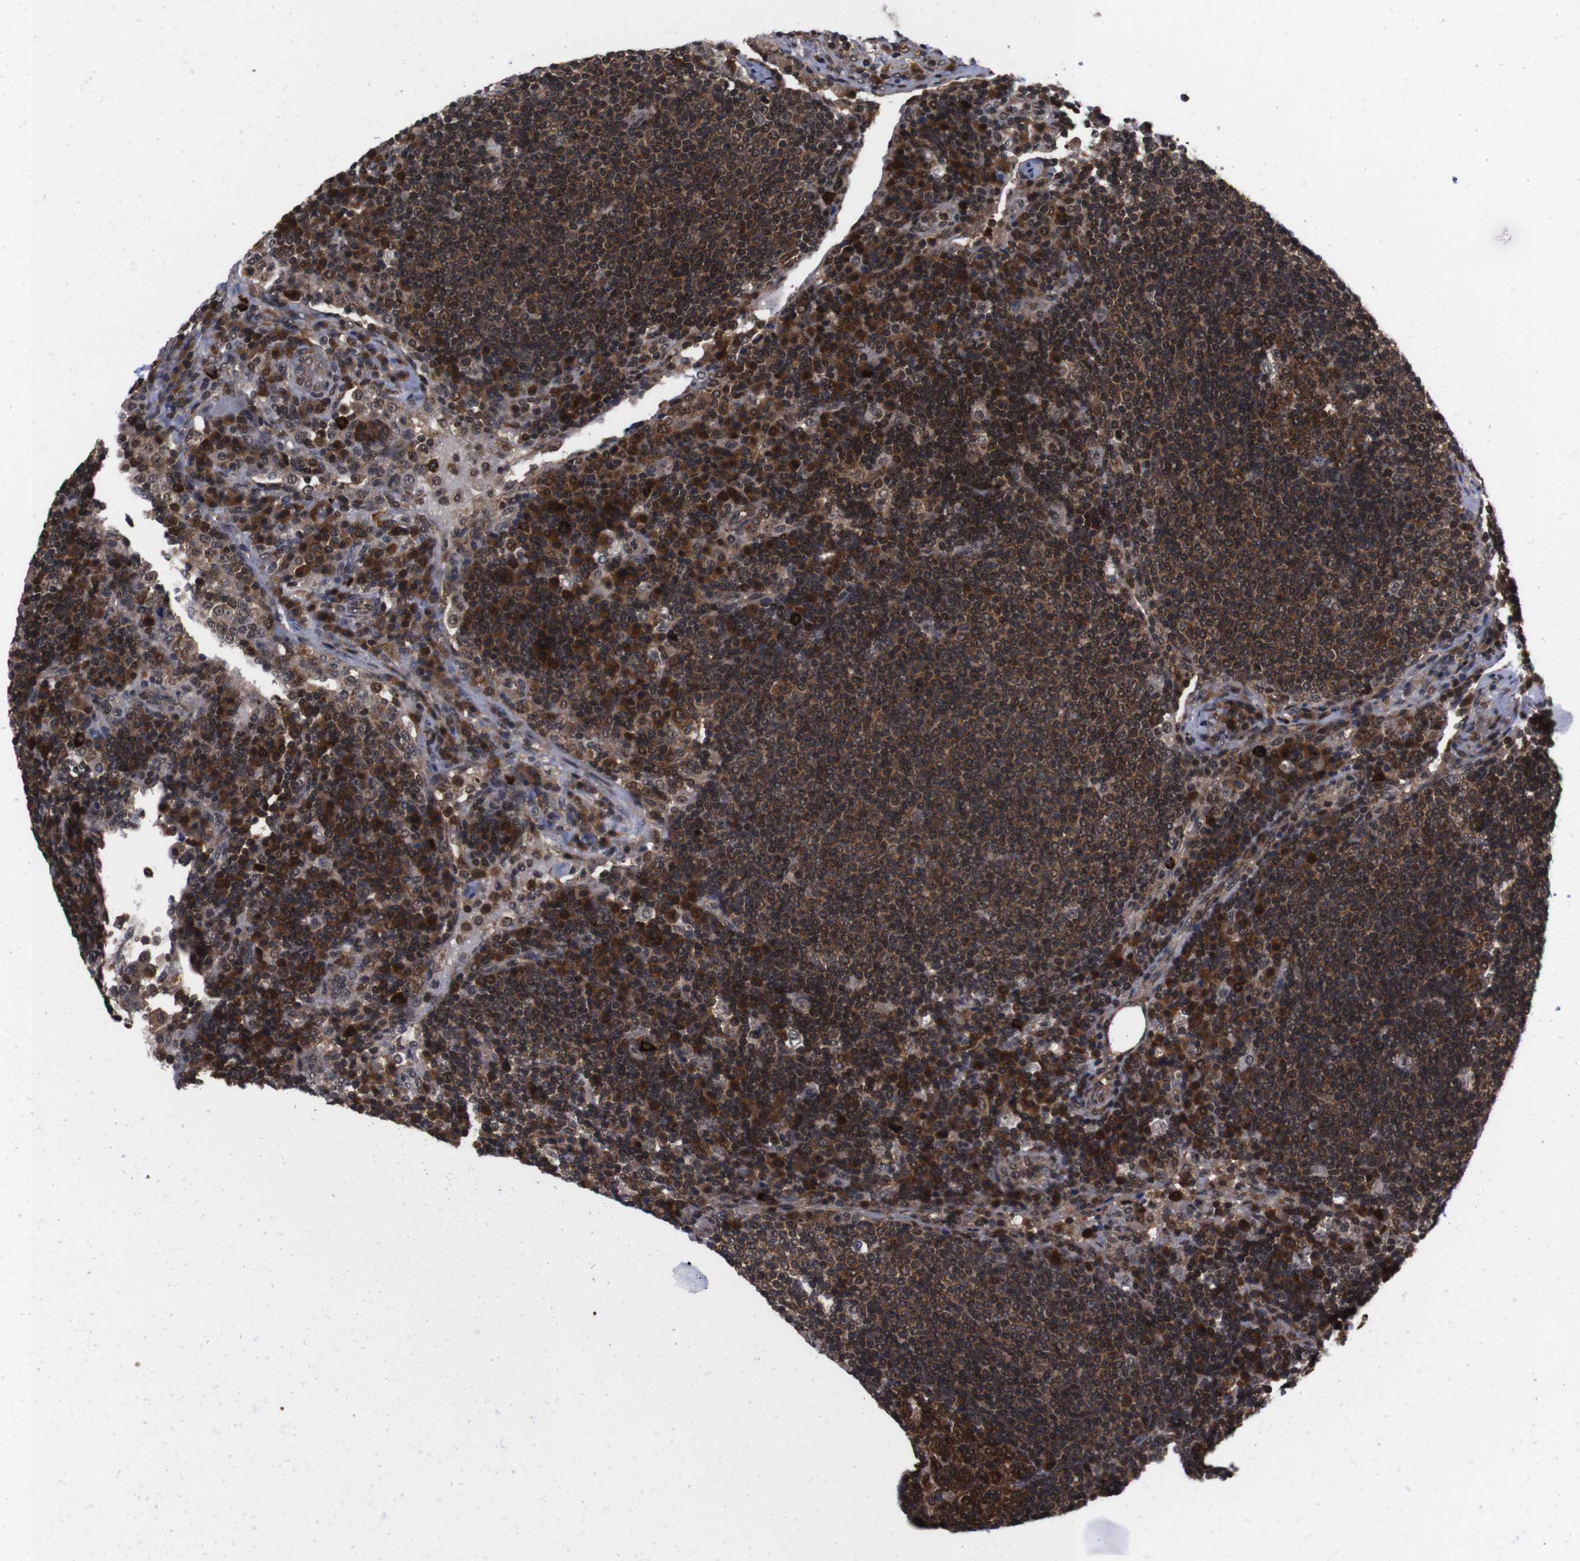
{"staining": {"intensity": "strong", "quantity": ">75%", "location": "cytoplasmic/membranous,nuclear"}, "tissue": "lymph node", "cell_type": "Germinal center cells", "image_type": "normal", "snomed": [{"axis": "morphology", "description": "Normal tissue, NOS"}, {"axis": "topography", "description": "Lymph node"}], "caption": "Lymph node stained with DAB (3,3'-diaminobenzidine) IHC exhibits high levels of strong cytoplasmic/membranous,nuclear staining in approximately >75% of germinal center cells. (Brightfield microscopy of DAB IHC at high magnification).", "gene": "UBQLN2", "patient": {"sex": "female", "age": 53}}